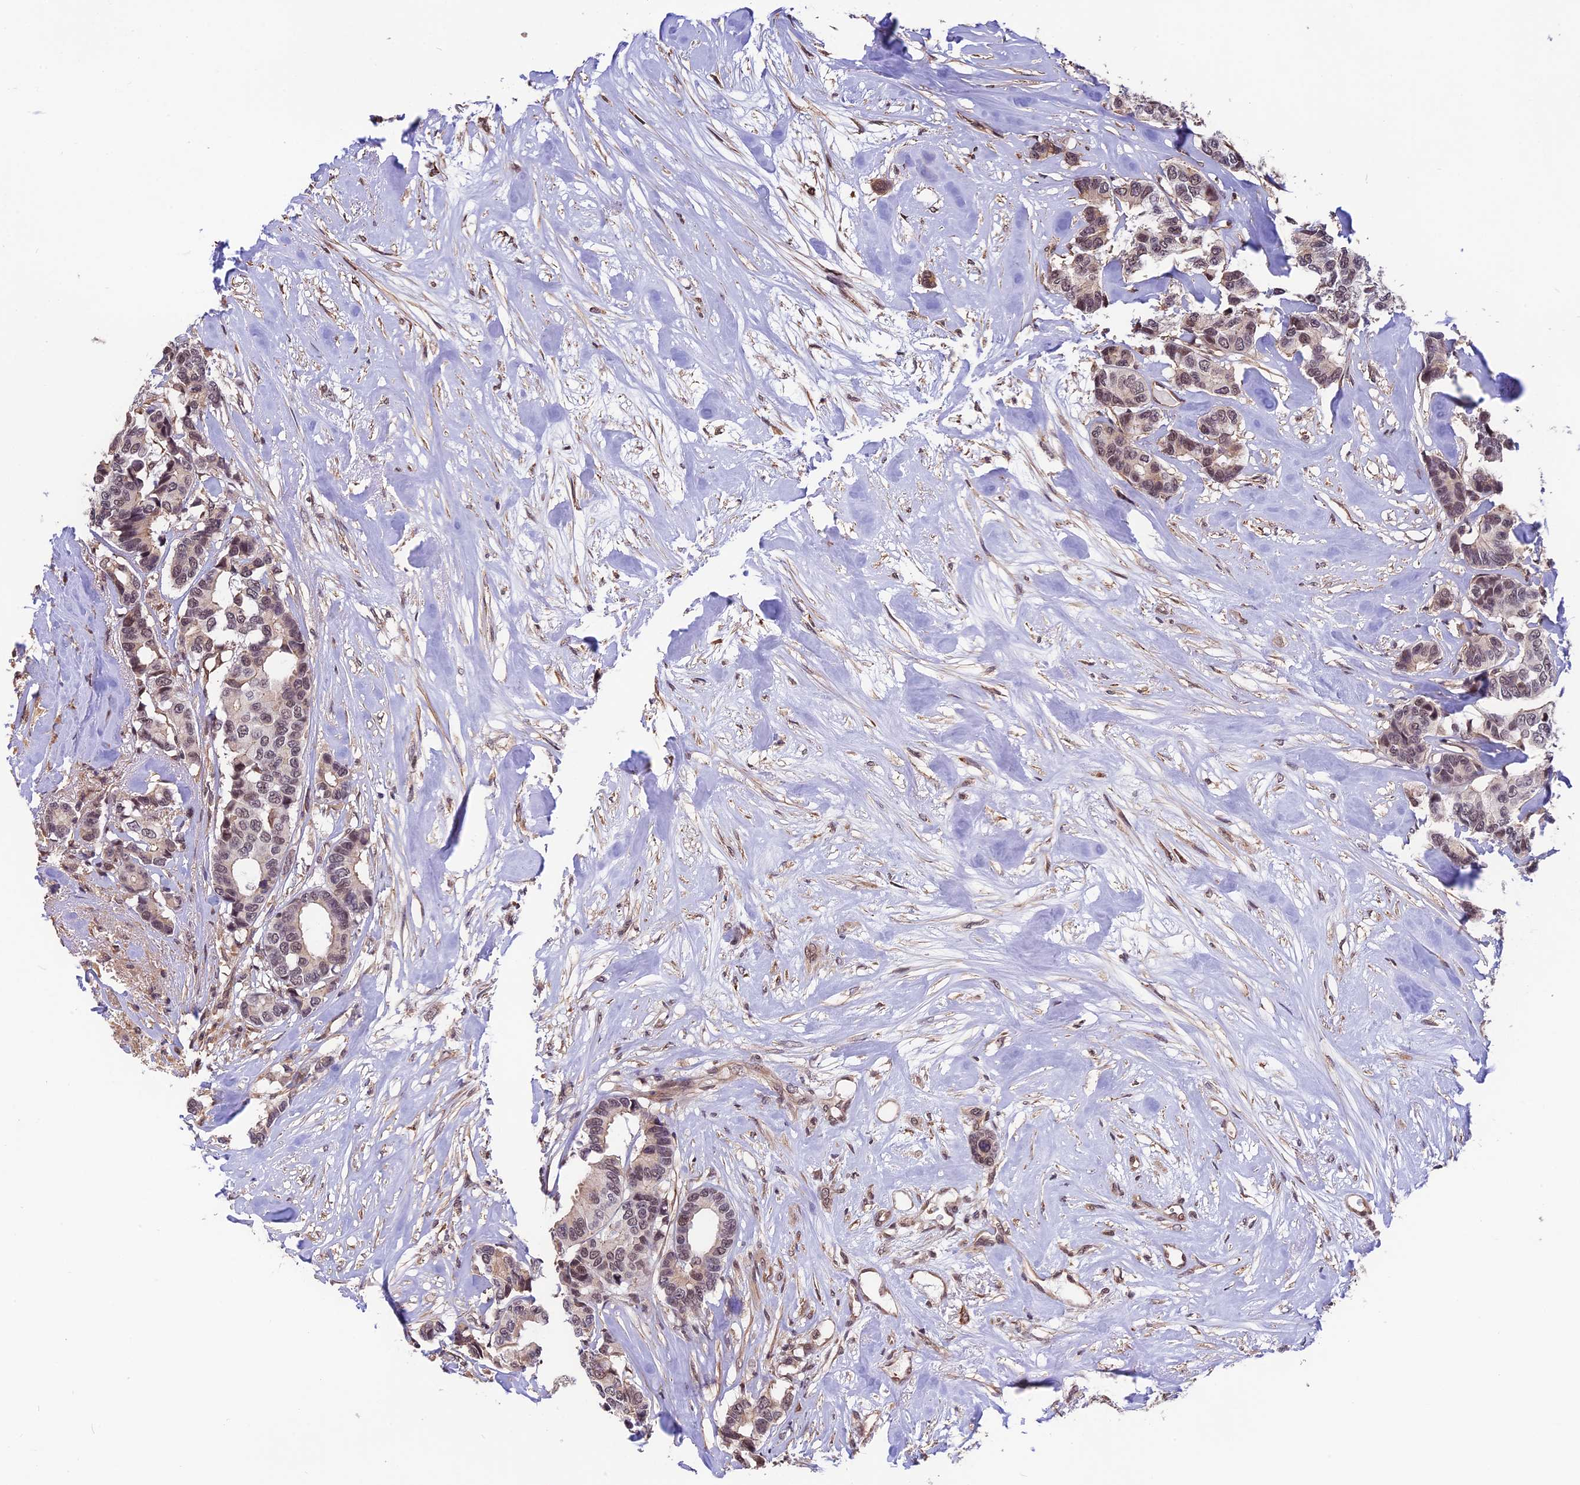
{"staining": {"intensity": "moderate", "quantity": ">75%", "location": "nuclear"}, "tissue": "breast cancer", "cell_type": "Tumor cells", "image_type": "cancer", "snomed": [{"axis": "morphology", "description": "Duct carcinoma"}, {"axis": "topography", "description": "Breast"}], "caption": "Immunohistochemistry image of neoplastic tissue: intraductal carcinoma (breast) stained using immunohistochemistry exhibits medium levels of moderate protein expression localized specifically in the nuclear of tumor cells, appearing as a nuclear brown color.", "gene": "ZC3H4", "patient": {"sex": "female", "age": 87}}